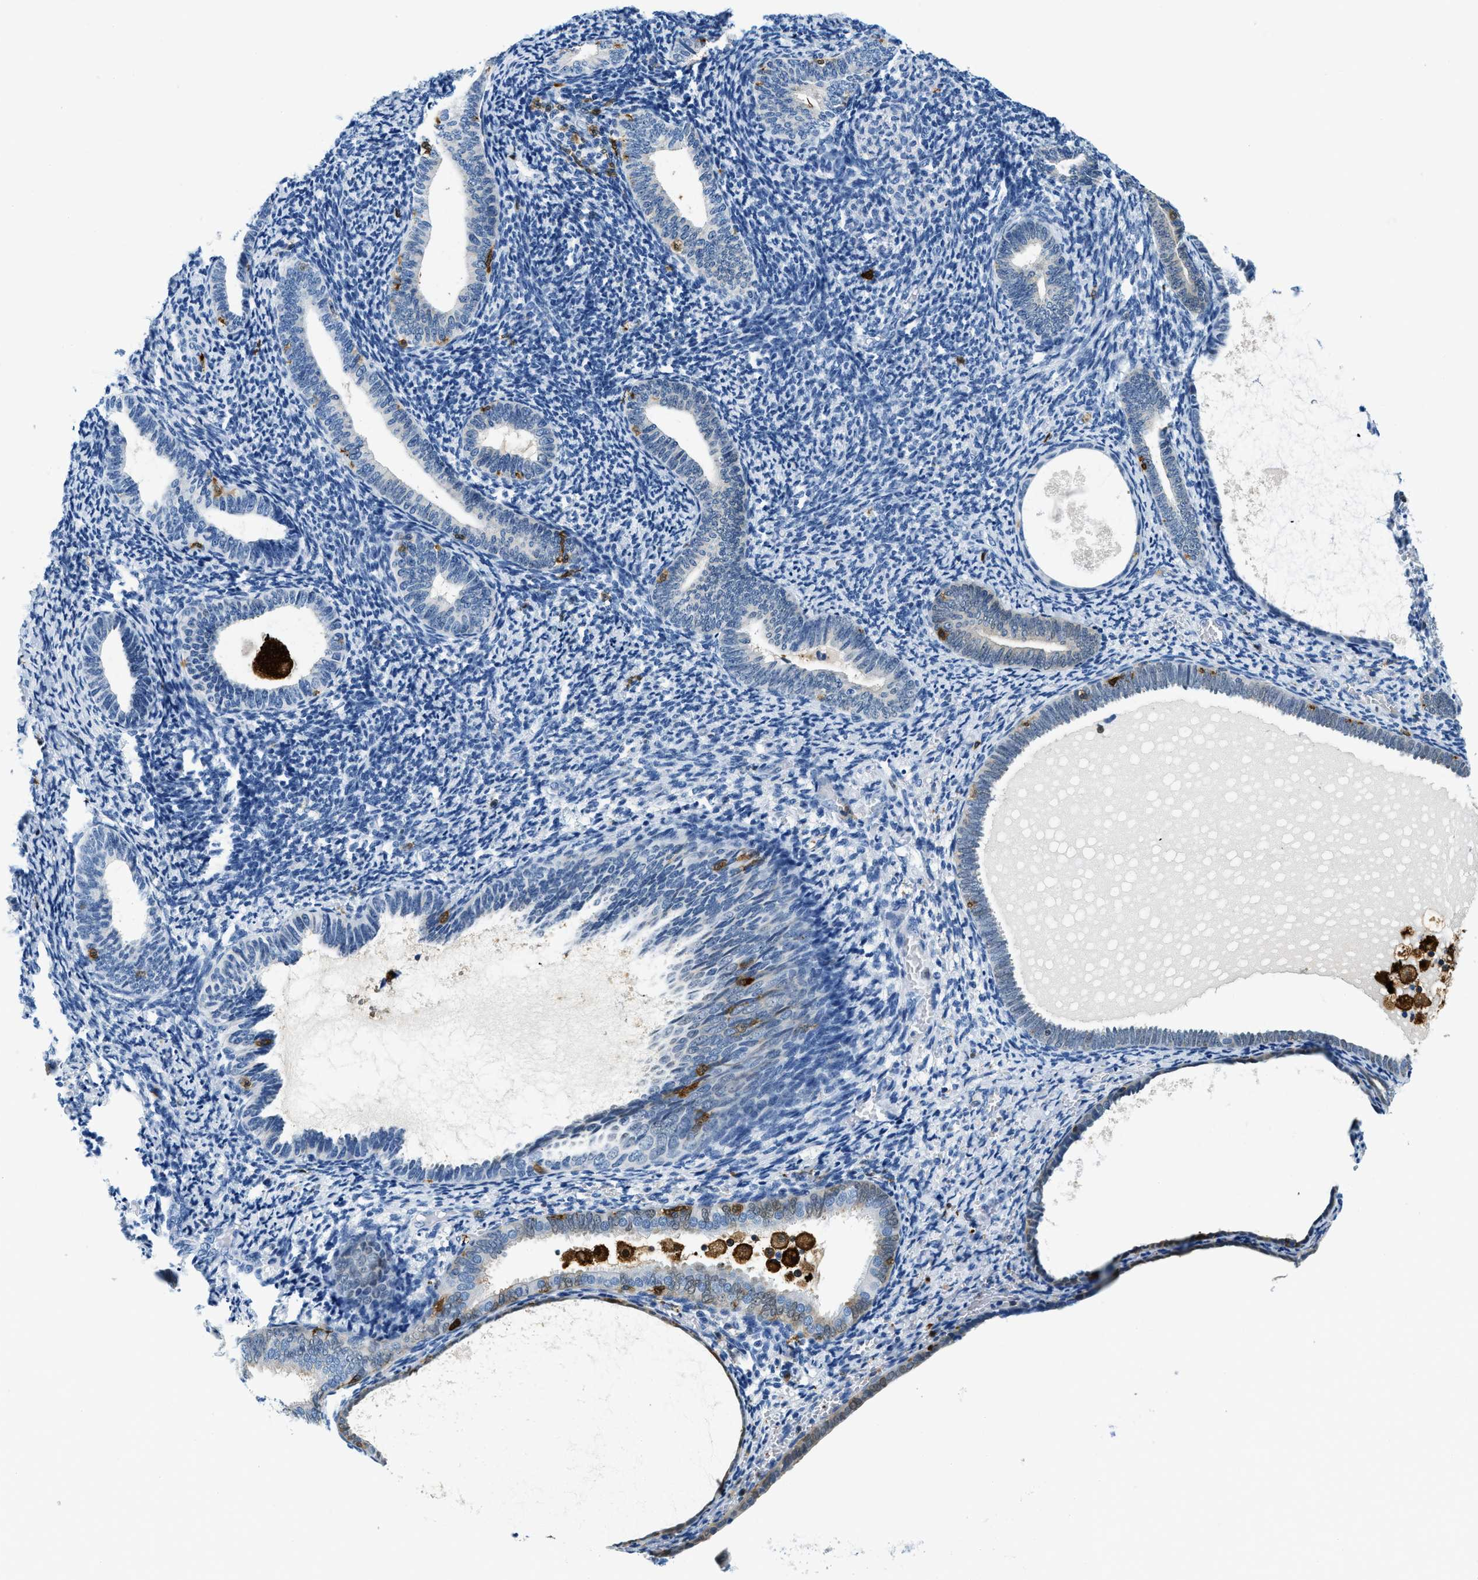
{"staining": {"intensity": "moderate", "quantity": "<25%", "location": "cytoplasmic/membranous,nuclear"}, "tissue": "endometrium", "cell_type": "Cells in endometrial stroma", "image_type": "normal", "snomed": [{"axis": "morphology", "description": "Normal tissue, NOS"}, {"axis": "topography", "description": "Endometrium"}], "caption": "Protein staining reveals moderate cytoplasmic/membranous,nuclear expression in approximately <25% of cells in endometrial stroma in benign endometrium.", "gene": "CAPG", "patient": {"sex": "female", "age": 66}}